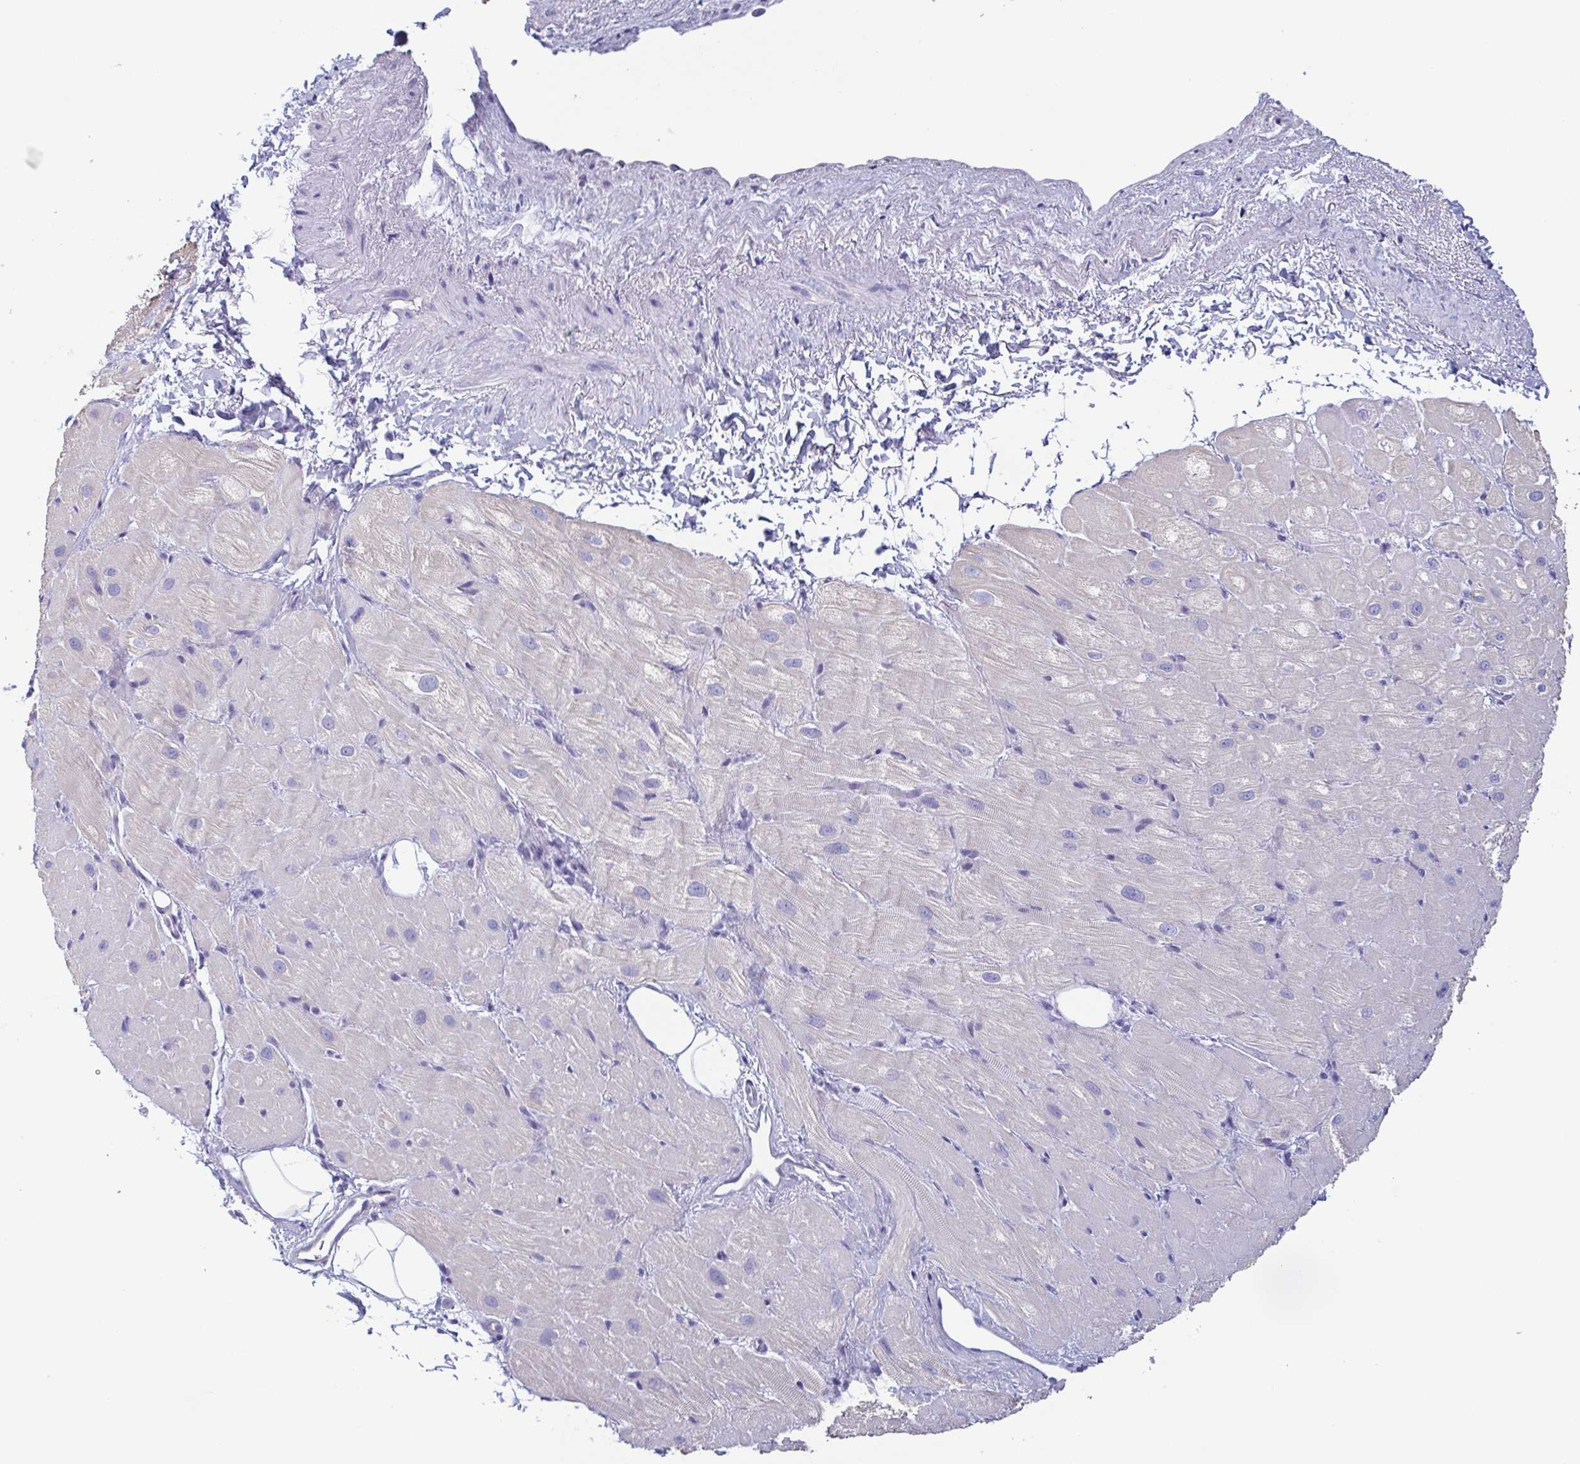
{"staining": {"intensity": "negative", "quantity": "none", "location": "none"}, "tissue": "heart muscle", "cell_type": "Cardiomyocytes", "image_type": "normal", "snomed": [{"axis": "morphology", "description": "Normal tissue, NOS"}, {"axis": "topography", "description": "Heart"}], "caption": "A high-resolution micrograph shows IHC staining of unremarkable heart muscle, which exhibits no significant expression in cardiomyocytes.", "gene": "ENSG00000275778", "patient": {"sex": "male", "age": 62}}